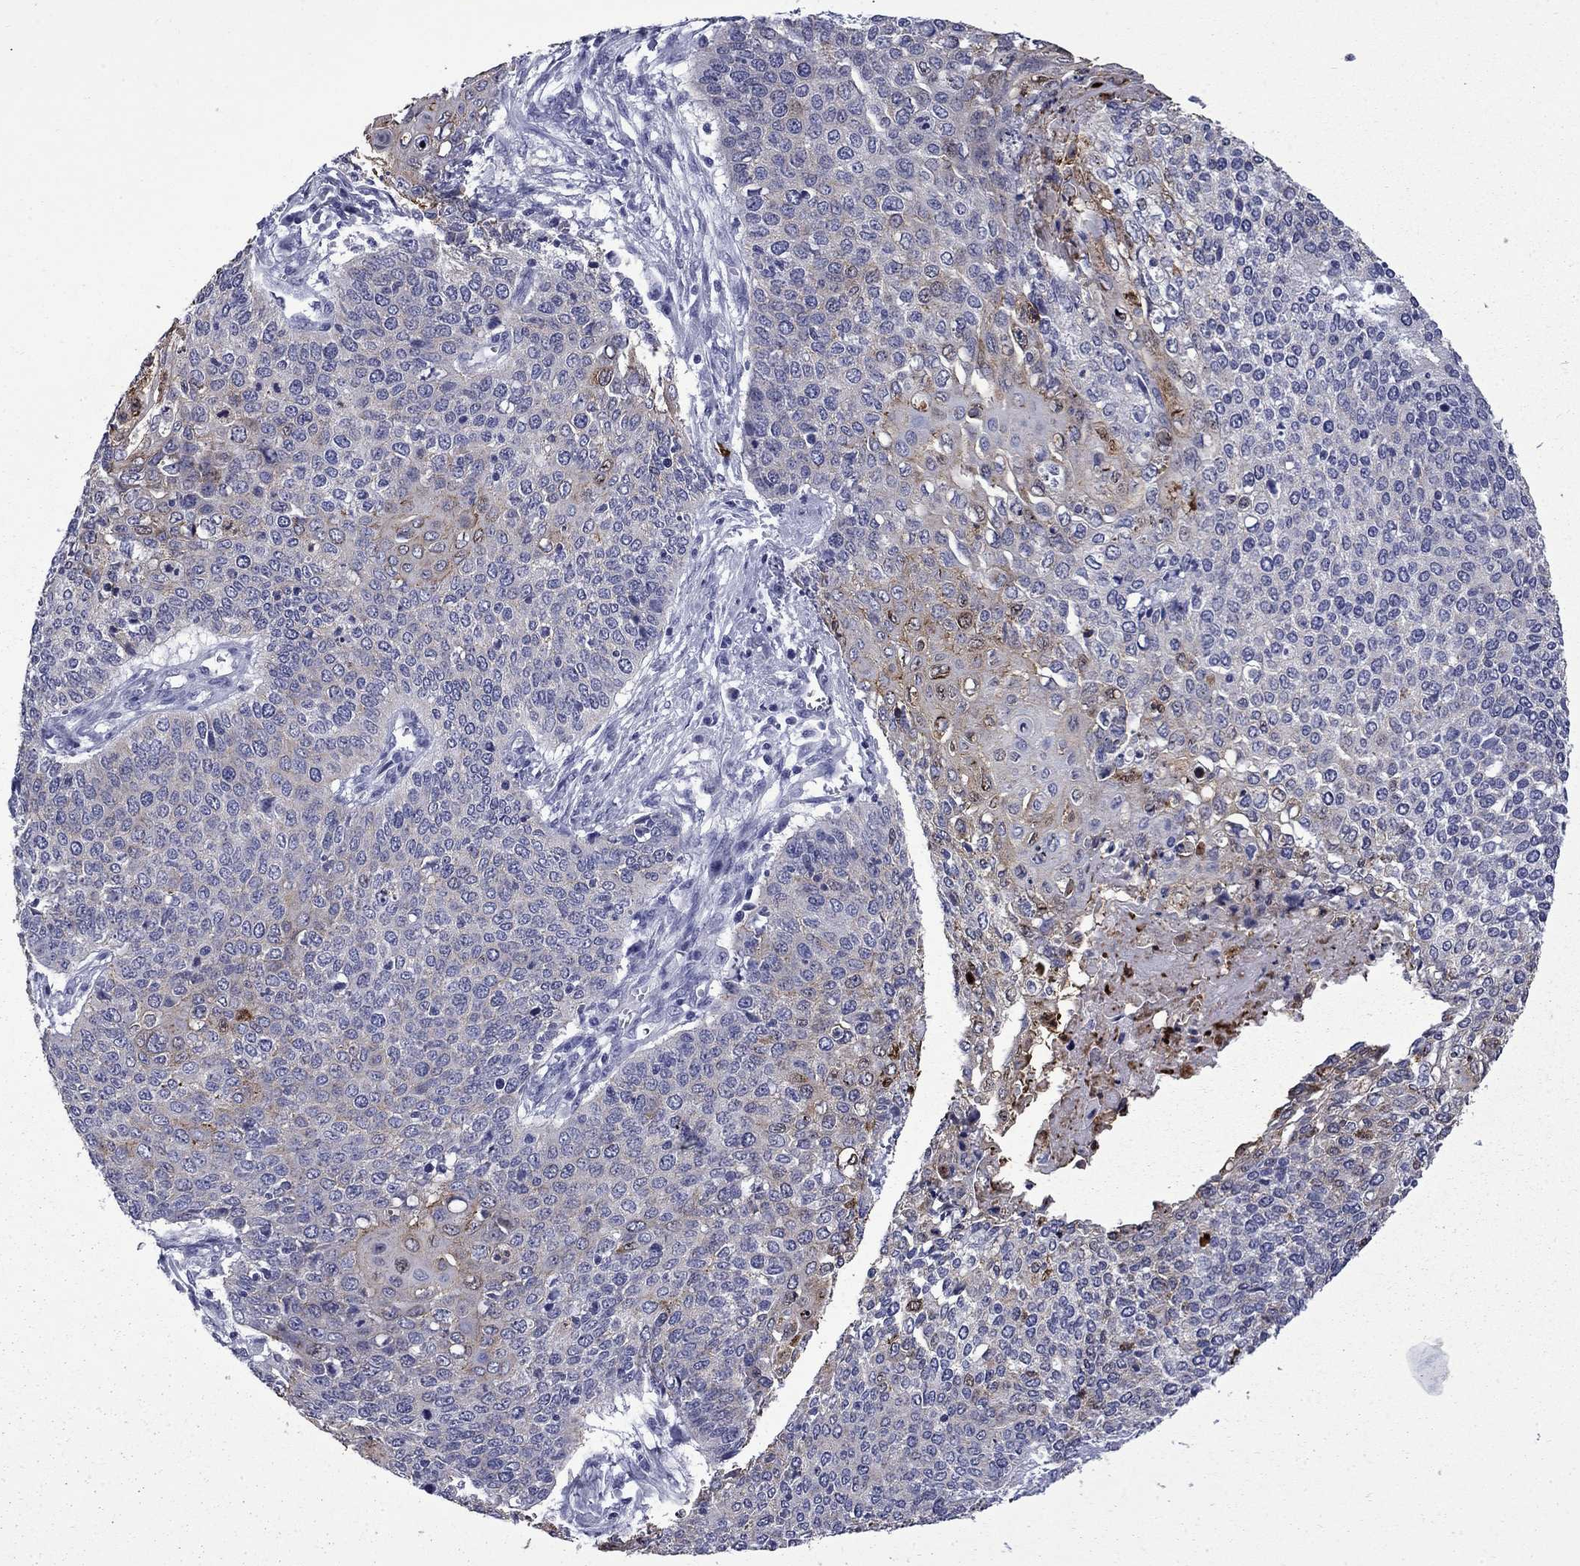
{"staining": {"intensity": "weak", "quantity": "<25%", "location": "cytoplasmic/membranous"}, "tissue": "cervical cancer", "cell_type": "Tumor cells", "image_type": "cancer", "snomed": [{"axis": "morphology", "description": "Squamous cell carcinoma, NOS"}, {"axis": "topography", "description": "Cervix"}], "caption": "Immunohistochemistry (IHC) photomicrograph of human cervical cancer (squamous cell carcinoma) stained for a protein (brown), which shows no positivity in tumor cells. (DAB immunohistochemistry (IHC) visualized using brightfield microscopy, high magnification).", "gene": "TRIM29", "patient": {"sex": "female", "age": 39}}